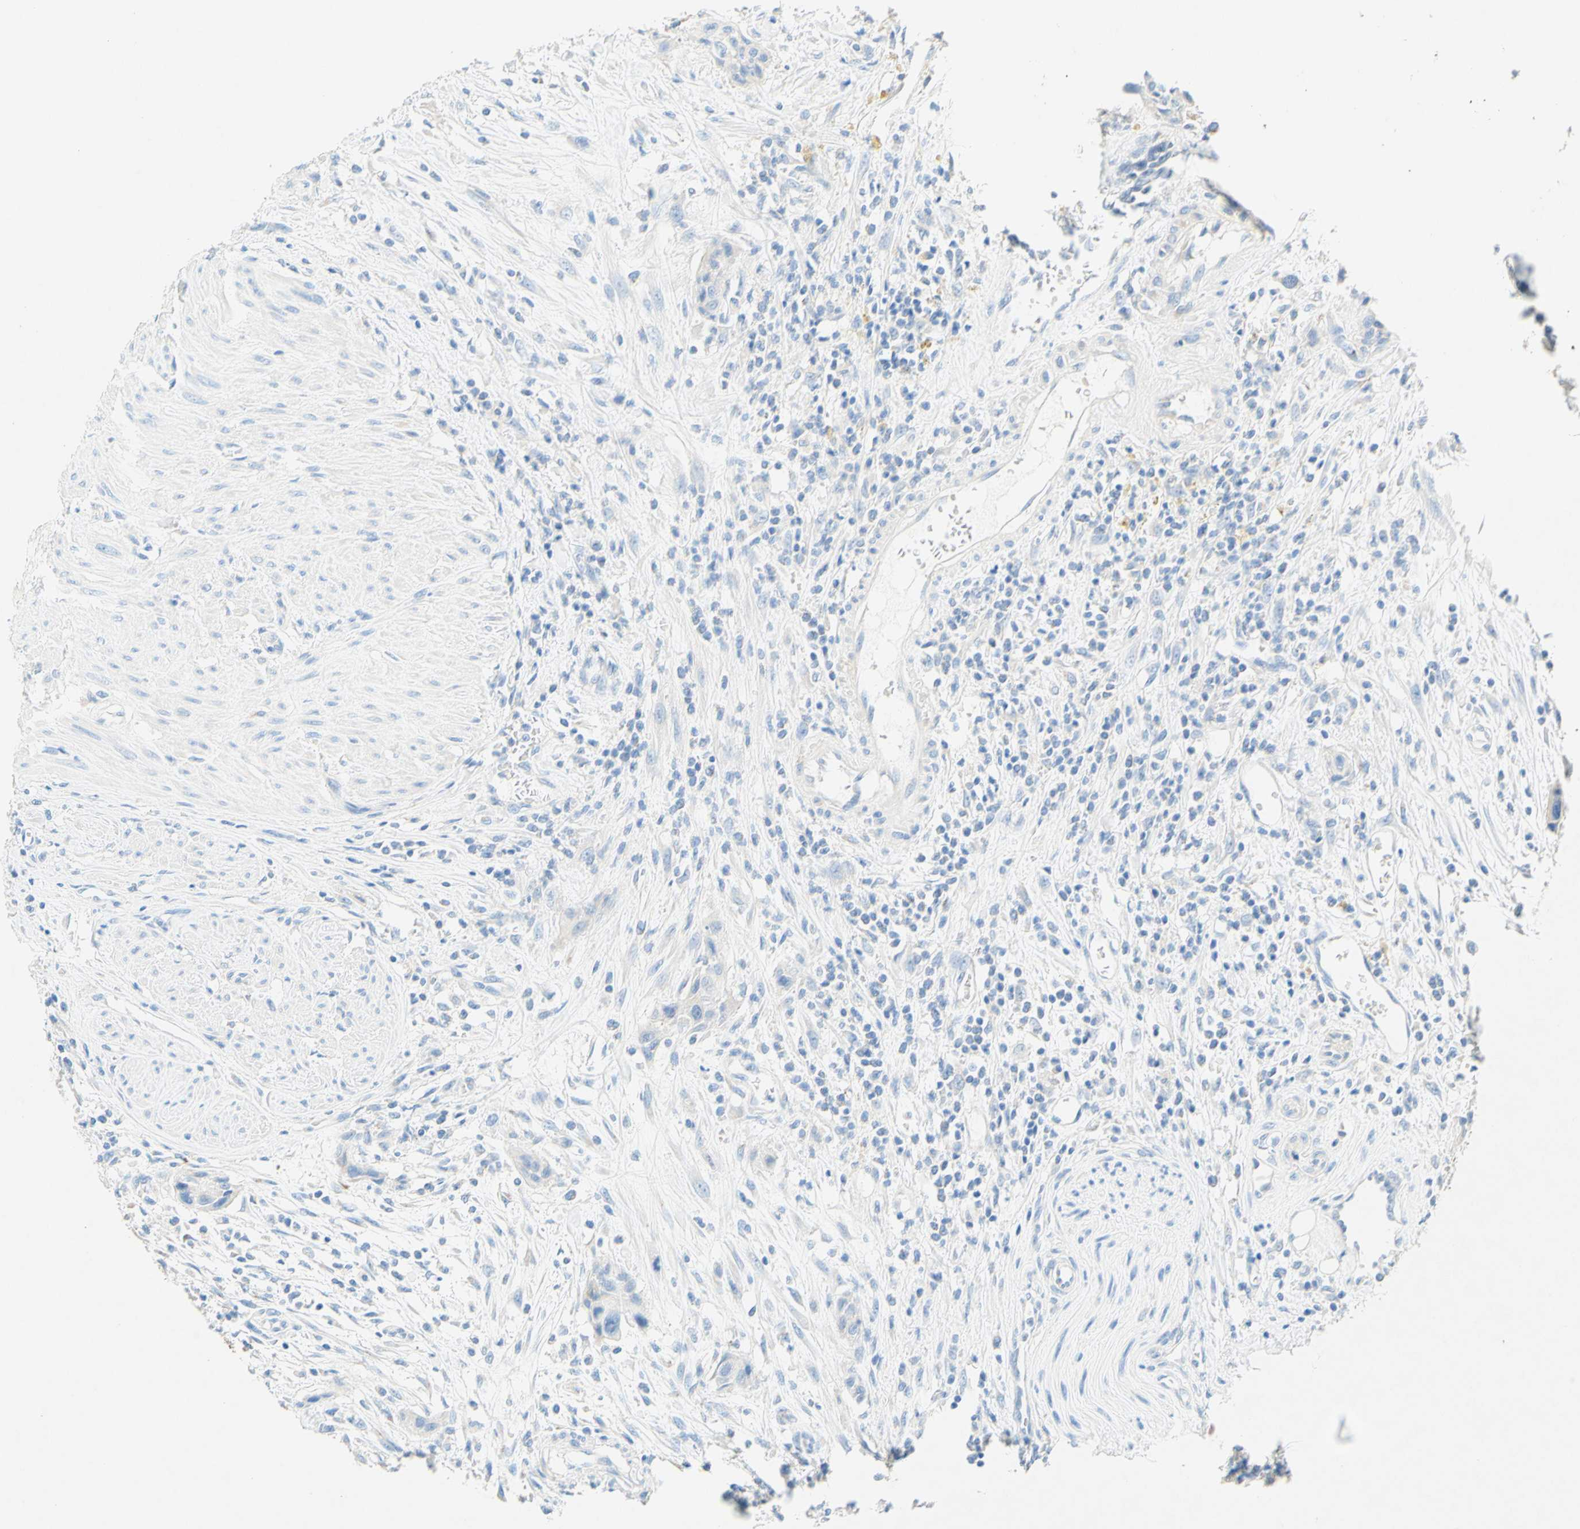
{"staining": {"intensity": "negative", "quantity": "none", "location": "none"}, "tissue": "urothelial cancer", "cell_type": "Tumor cells", "image_type": "cancer", "snomed": [{"axis": "morphology", "description": "Urothelial carcinoma, High grade"}, {"axis": "topography", "description": "Urinary bladder"}], "caption": "An immunohistochemistry (IHC) histopathology image of urothelial cancer is shown. There is no staining in tumor cells of urothelial cancer.", "gene": "SLC46A1", "patient": {"sex": "male", "age": 35}}